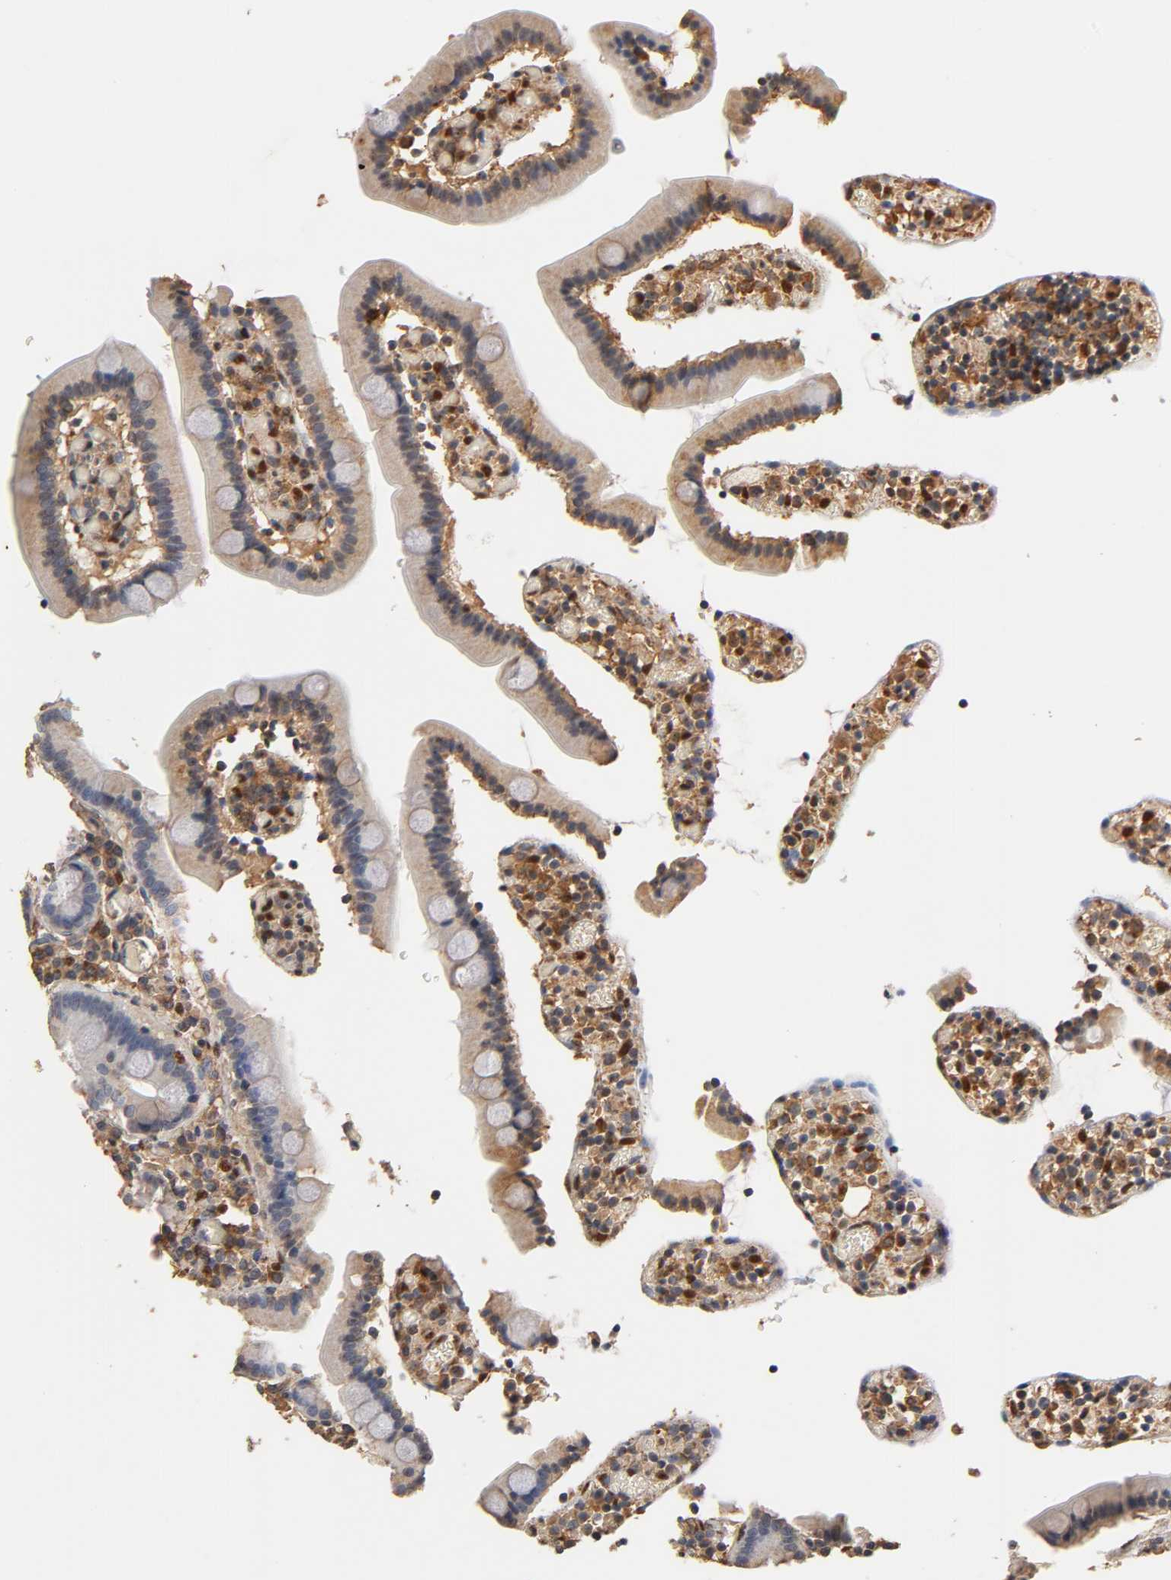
{"staining": {"intensity": "strong", "quantity": ">75%", "location": "cytoplasmic/membranous"}, "tissue": "duodenum", "cell_type": "Glandular cells", "image_type": "normal", "snomed": [{"axis": "morphology", "description": "Normal tissue, NOS"}, {"axis": "topography", "description": "Duodenum"}], "caption": "The immunohistochemical stain shows strong cytoplasmic/membranous positivity in glandular cells of unremarkable duodenum. (DAB IHC with brightfield microscopy, high magnification).", "gene": "PKN1", "patient": {"sex": "female", "age": 53}}